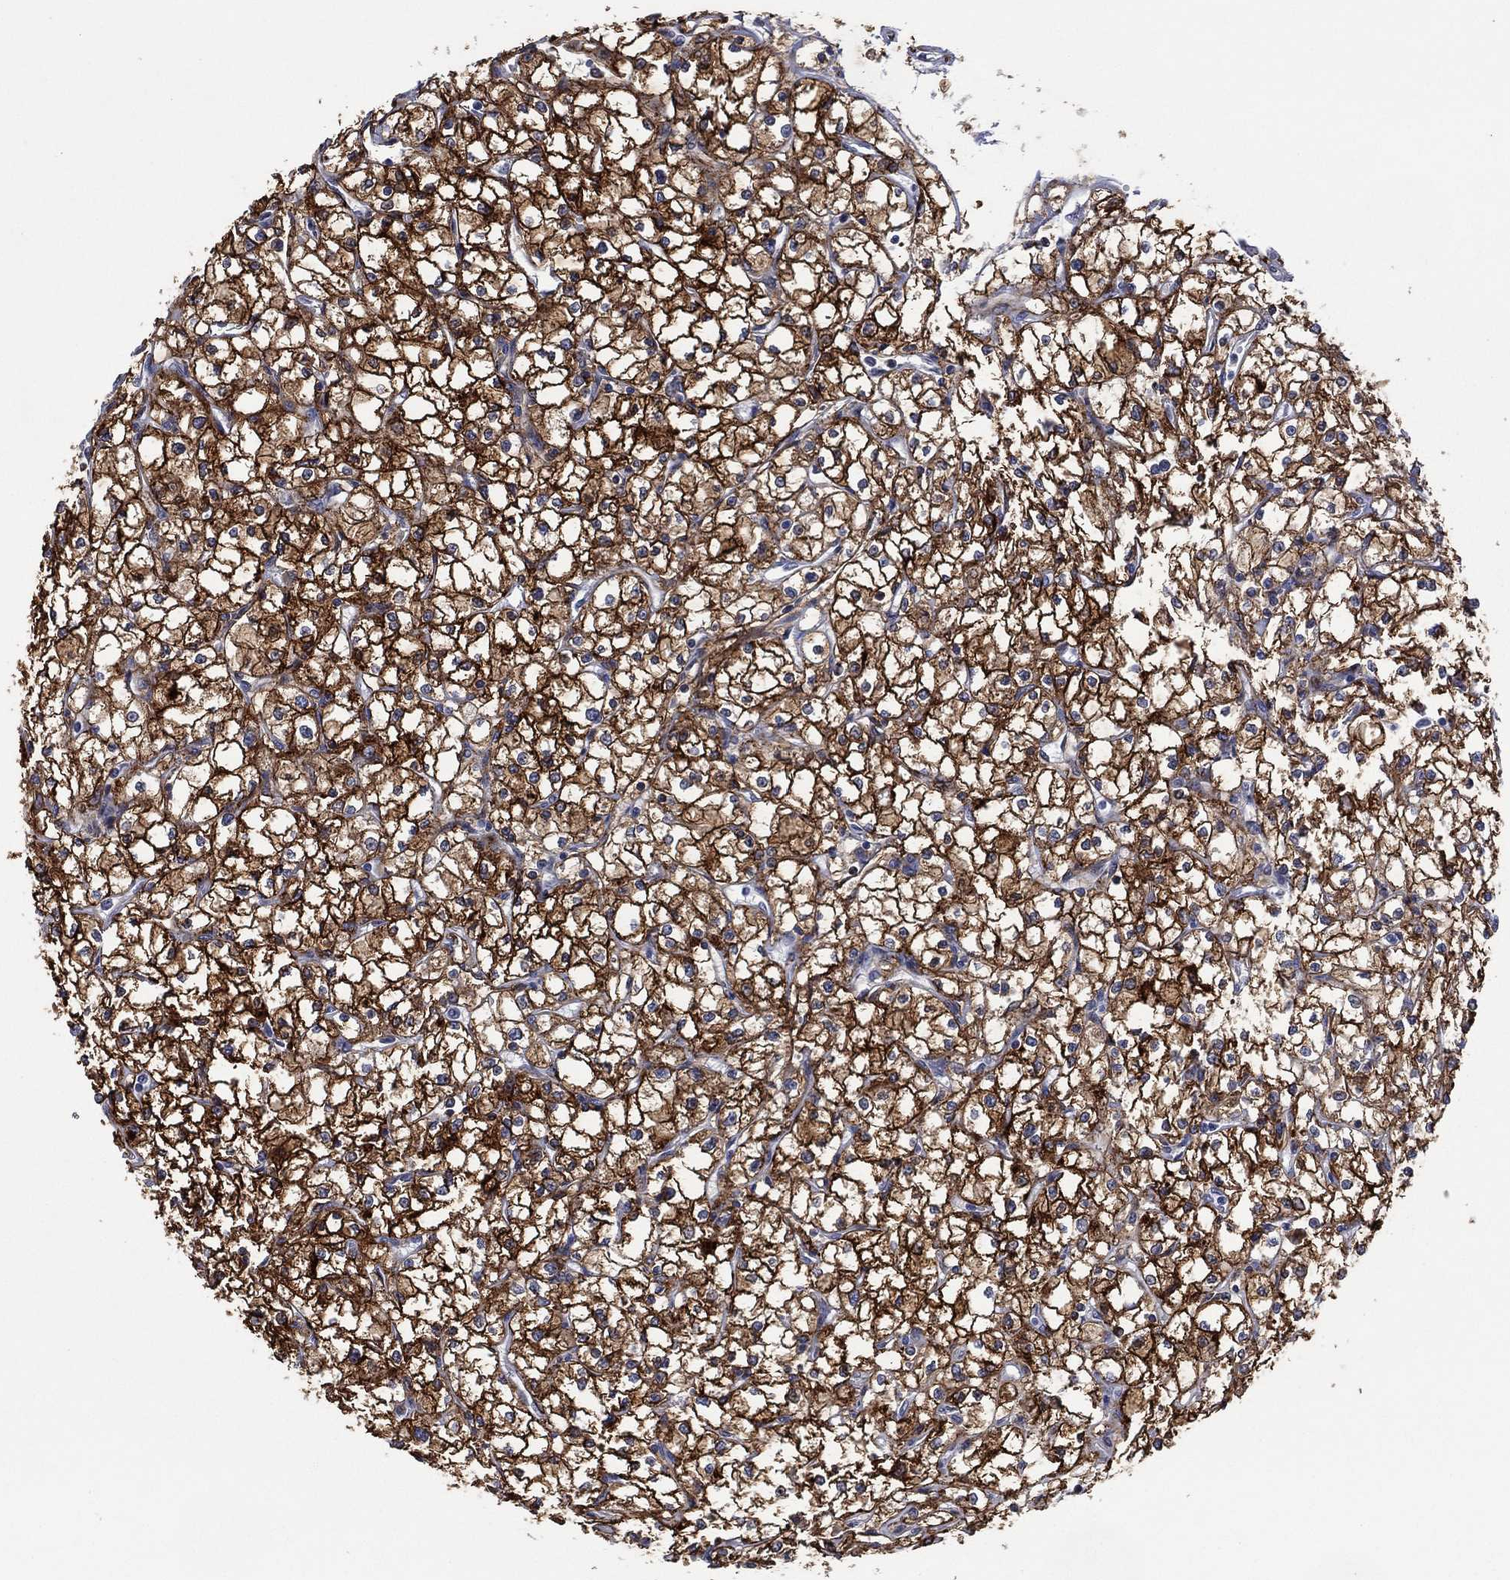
{"staining": {"intensity": "moderate", "quantity": "<25%", "location": "cytoplasmic/membranous"}, "tissue": "renal cancer", "cell_type": "Tumor cells", "image_type": "cancer", "snomed": [{"axis": "morphology", "description": "Adenocarcinoma, NOS"}, {"axis": "topography", "description": "Kidney"}], "caption": "Protein staining of renal cancer (adenocarcinoma) tissue exhibits moderate cytoplasmic/membranous expression in about <25% of tumor cells.", "gene": "DPP4", "patient": {"sex": "male", "age": 67}}